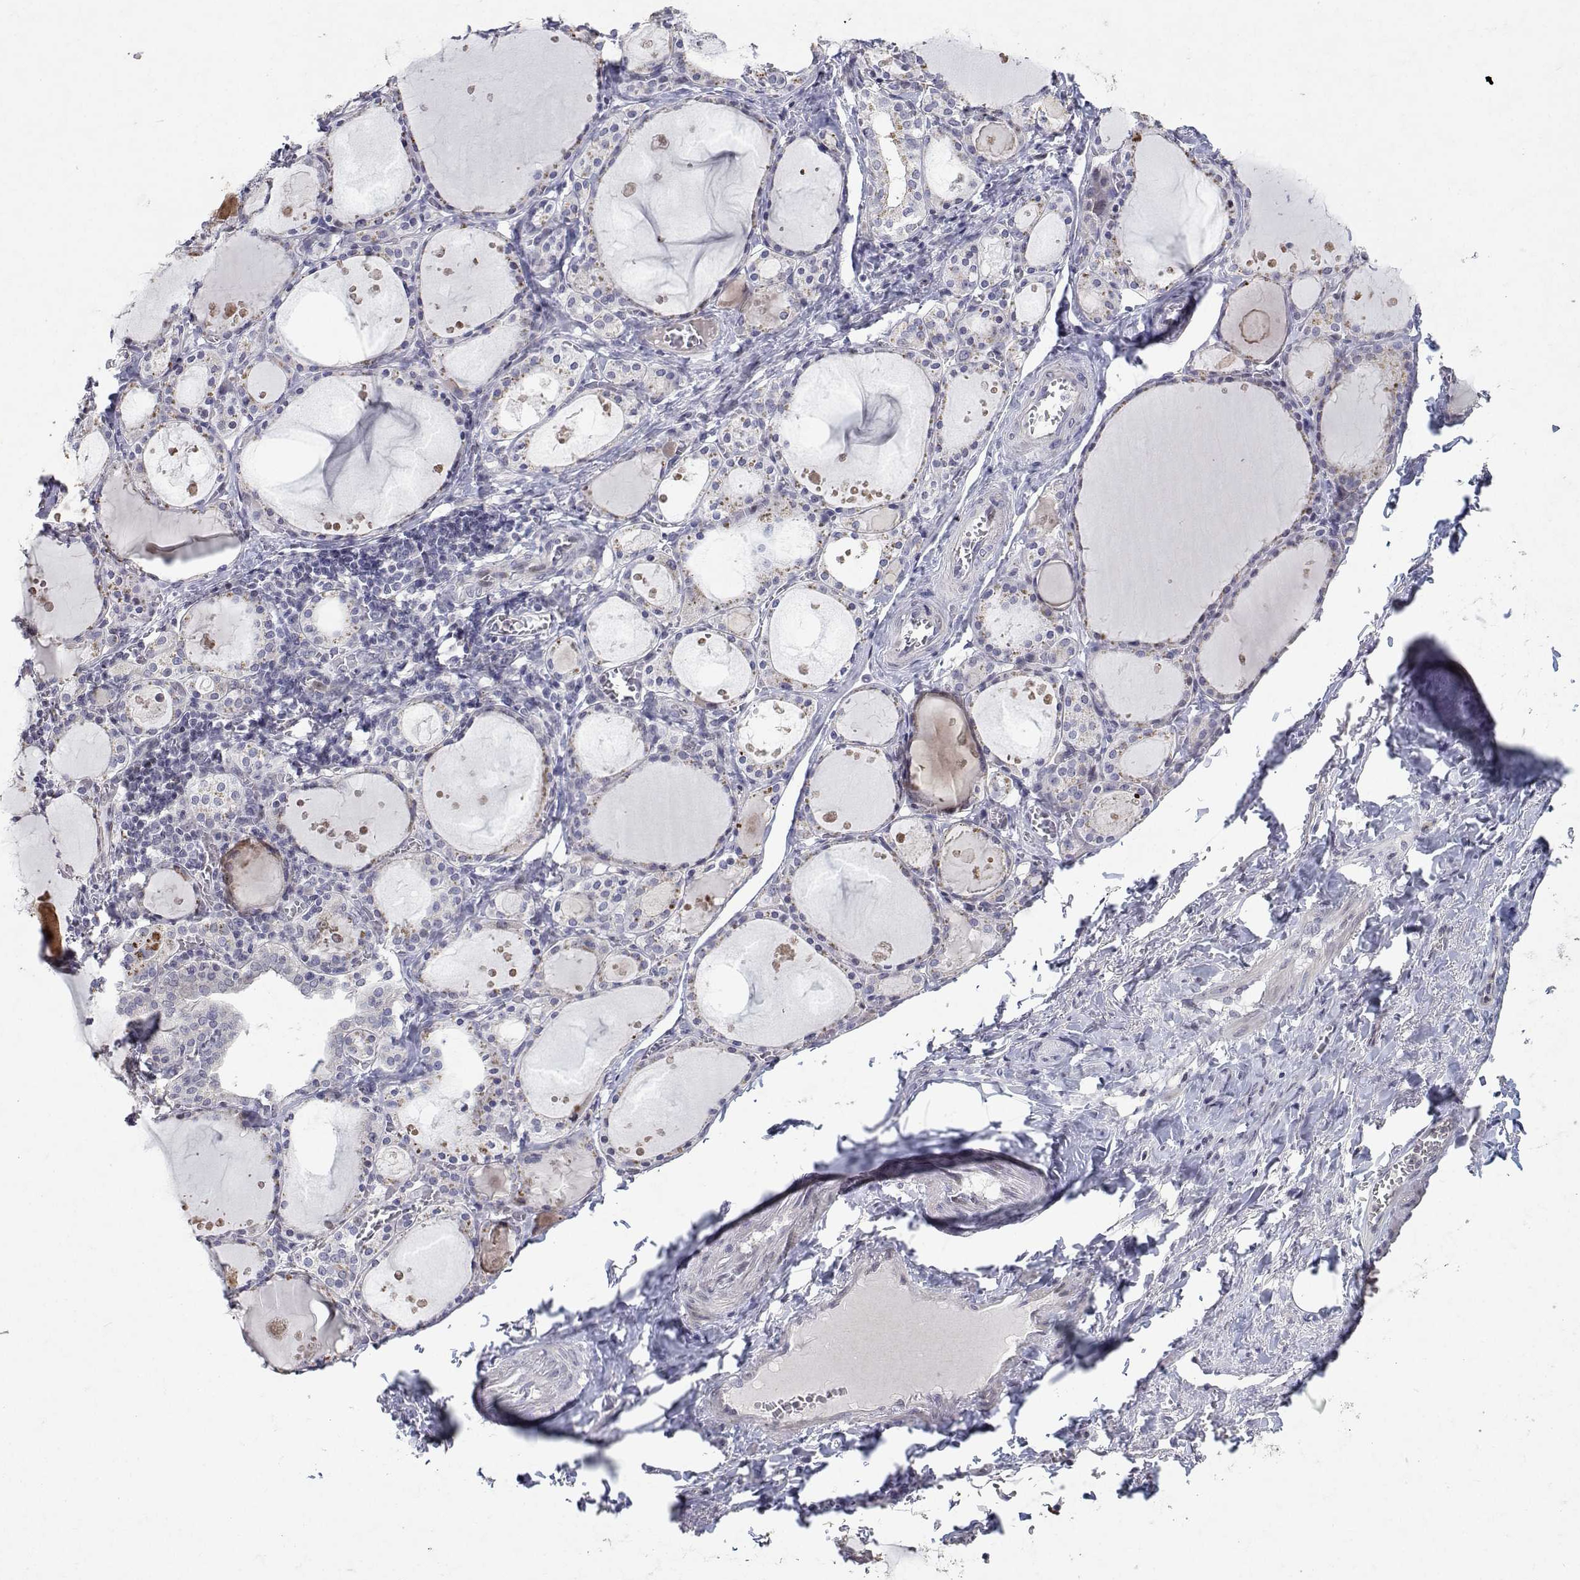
{"staining": {"intensity": "weak", "quantity": "<25%", "location": "cytoplasmic/membranous"}, "tissue": "thyroid gland", "cell_type": "Glandular cells", "image_type": "normal", "snomed": [{"axis": "morphology", "description": "Normal tissue, NOS"}, {"axis": "topography", "description": "Thyroid gland"}], "caption": "This is an immunohistochemistry image of normal human thyroid gland. There is no positivity in glandular cells.", "gene": "RBPJL", "patient": {"sex": "male", "age": 68}}